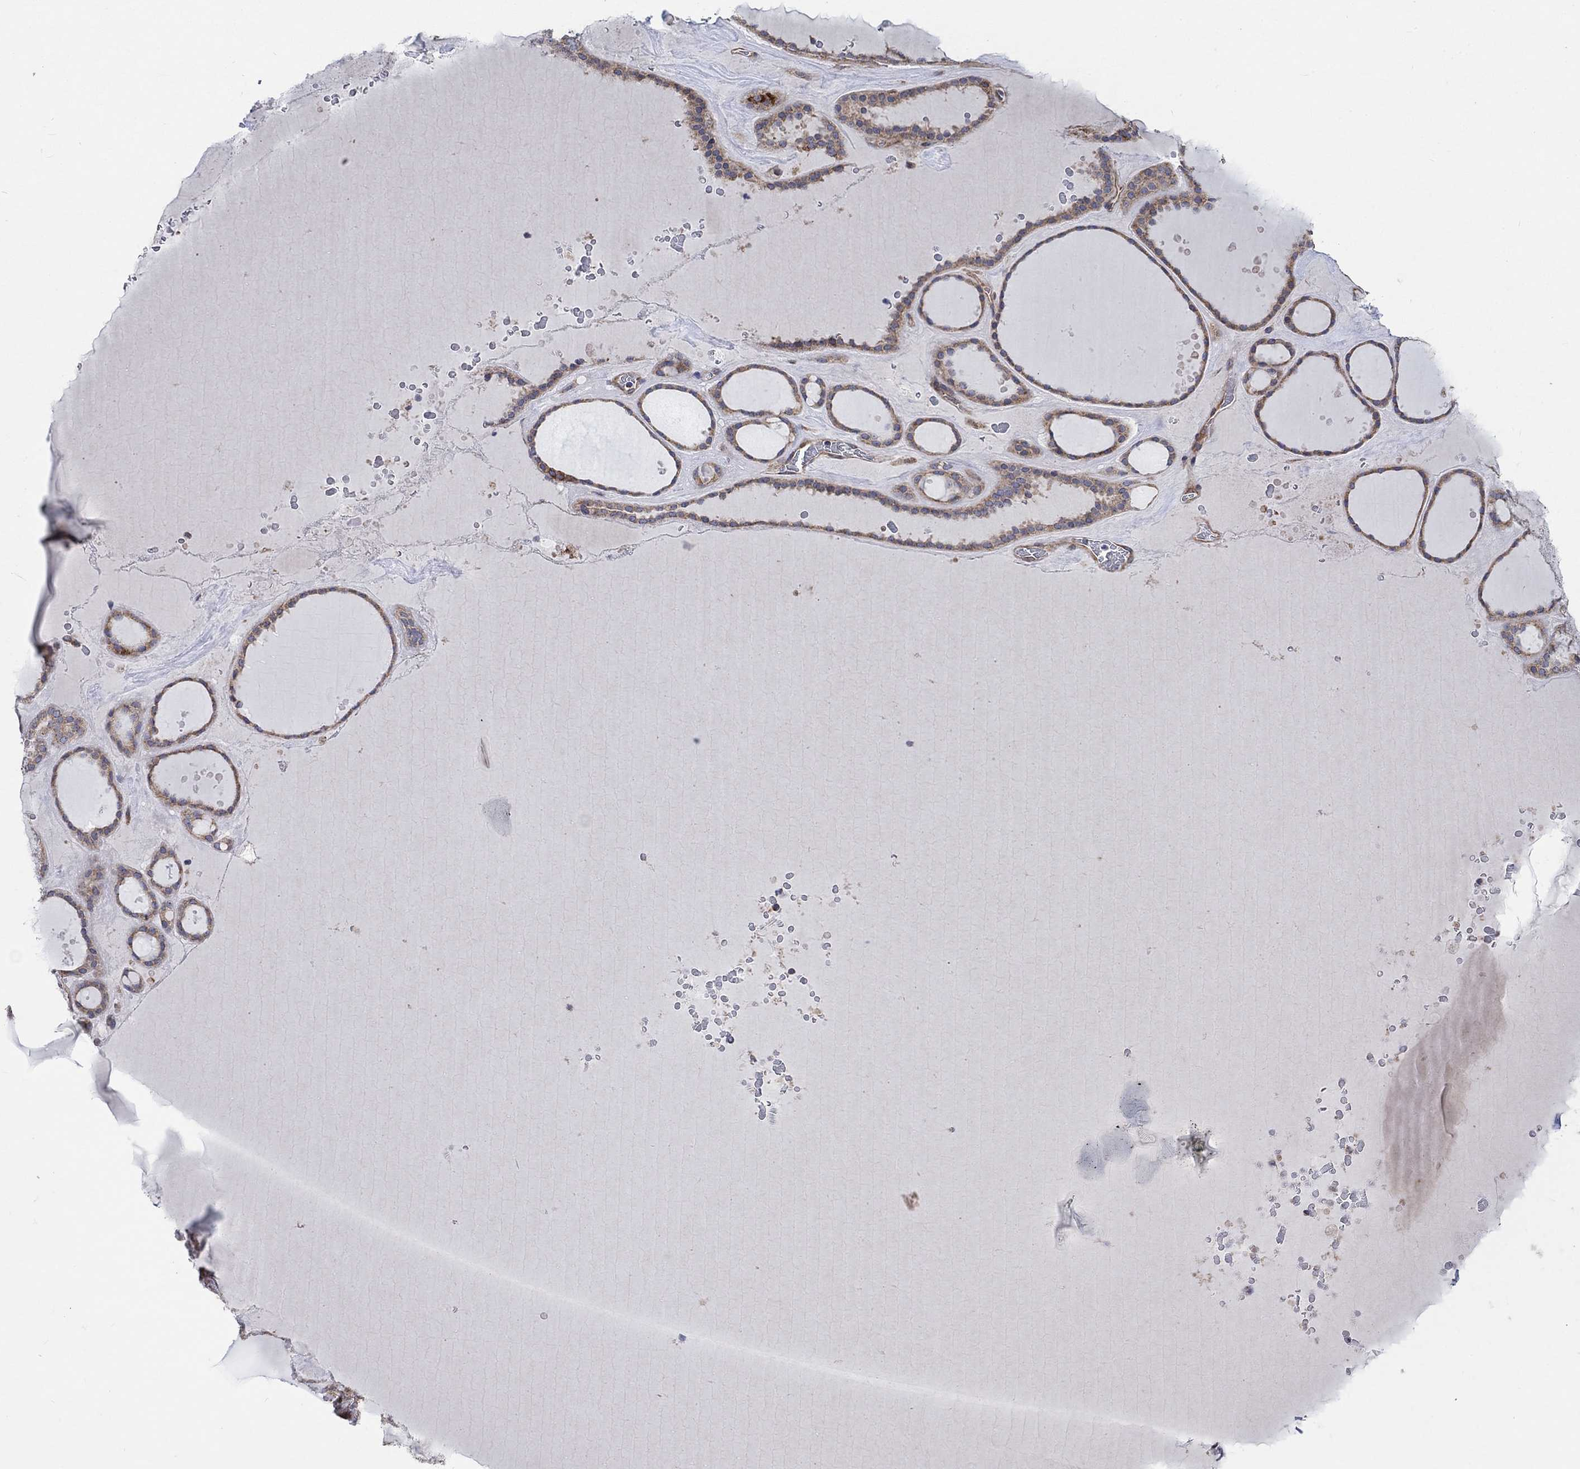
{"staining": {"intensity": "moderate", "quantity": "25%-75%", "location": "cytoplasmic/membranous"}, "tissue": "thyroid gland", "cell_type": "Glandular cells", "image_type": "normal", "snomed": [{"axis": "morphology", "description": "Normal tissue, NOS"}, {"axis": "topography", "description": "Thyroid gland"}], "caption": "Brown immunohistochemical staining in normal thyroid gland reveals moderate cytoplasmic/membranous positivity in approximately 25%-75% of glandular cells. (IHC, brightfield microscopy, high magnification).", "gene": "RPLP0", "patient": {"sex": "male", "age": 63}}